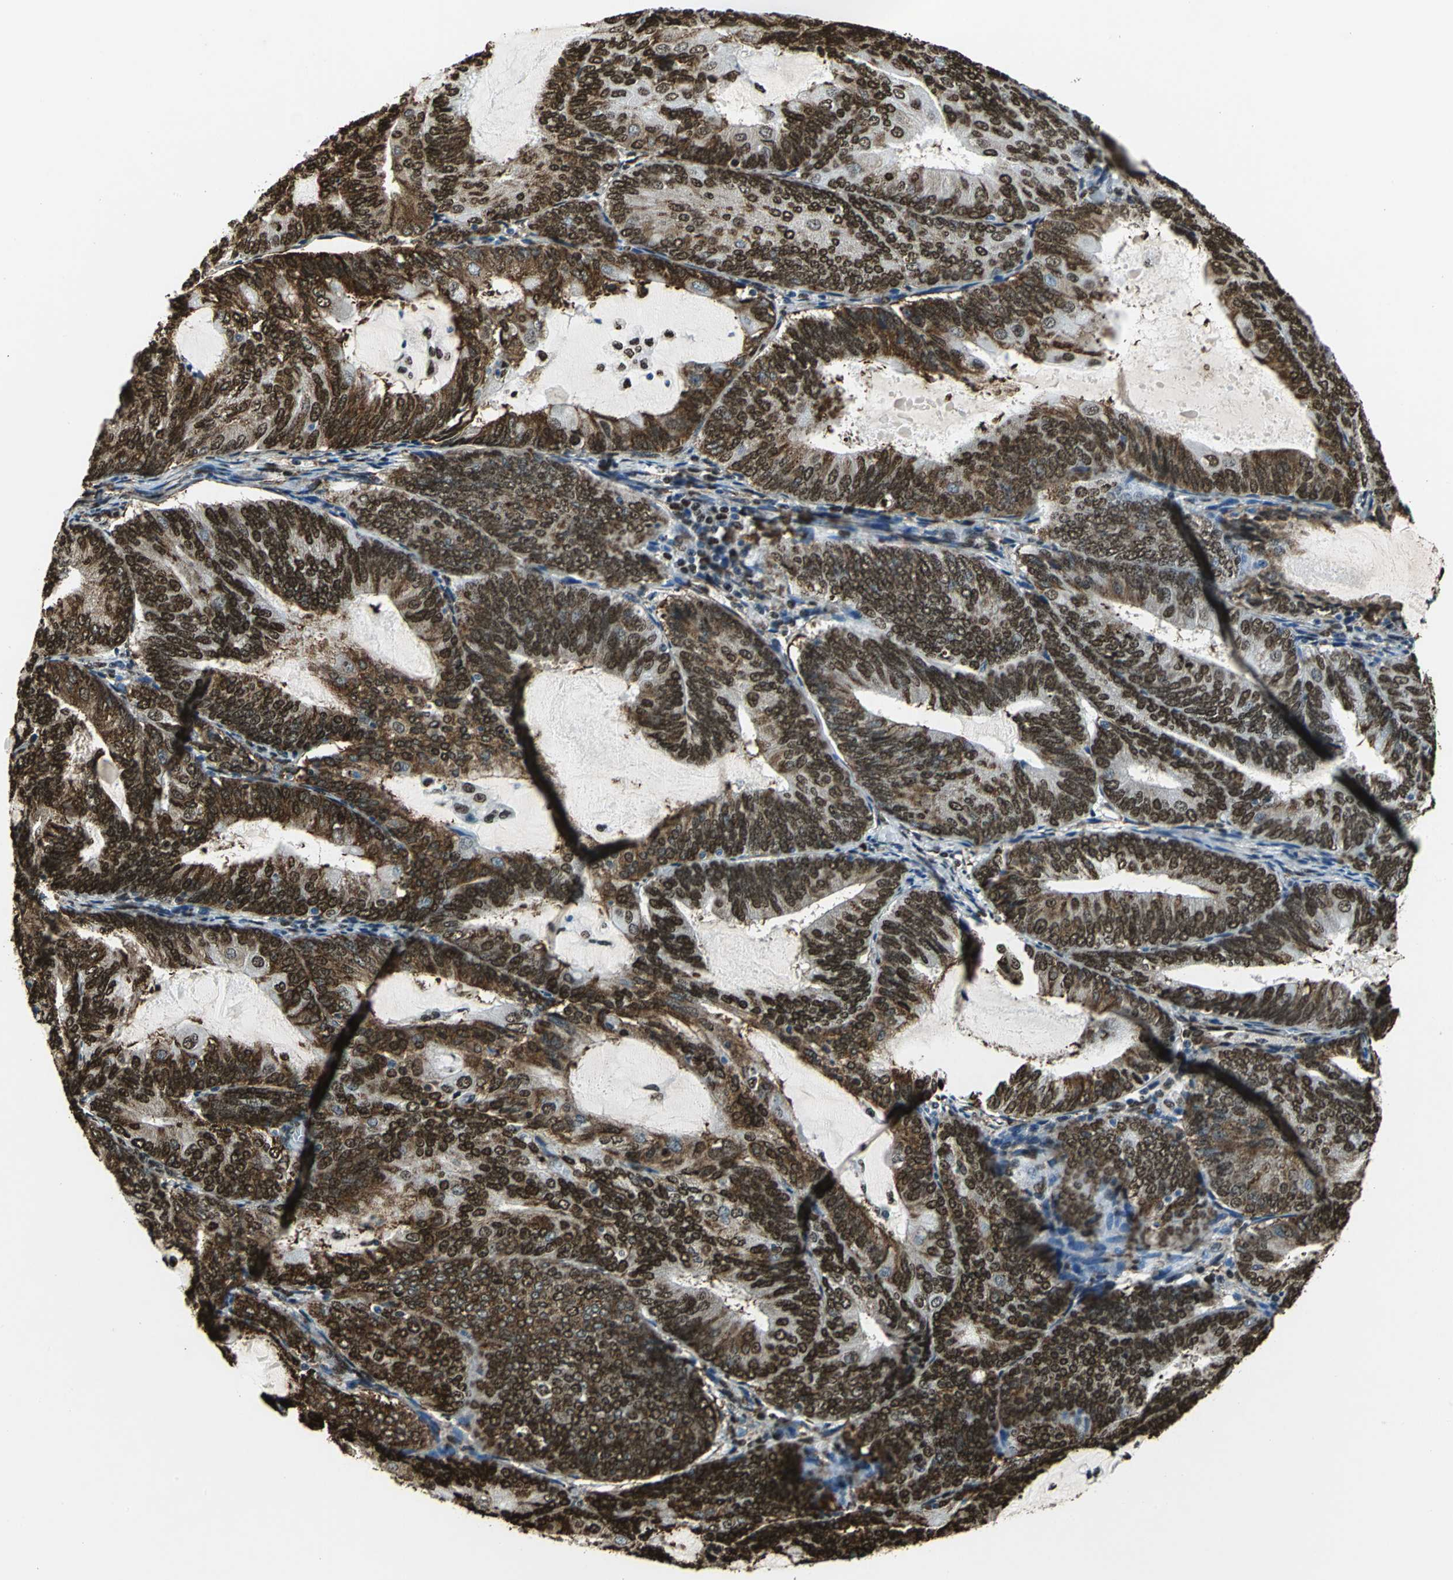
{"staining": {"intensity": "strong", "quantity": ">75%", "location": "cytoplasmic/membranous,nuclear"}, "tissue": "endometrial cancer", "cell_type": "Tumor cells", "image_type": "cancer", "snomed": [{"axis": "morphology", "description": "Adenocarcinoma, NOS"}, {"axis": "topography", "description": "Endometrium"}], "caption": "Strong cytoplasmic/membranous and nuclear staining is appreciated in approximately >75% of tumor cells in endometrial cancer (adenocarcinoma).", "gene": "APEX1", "patient": {"sex": "female", "age": 81}}